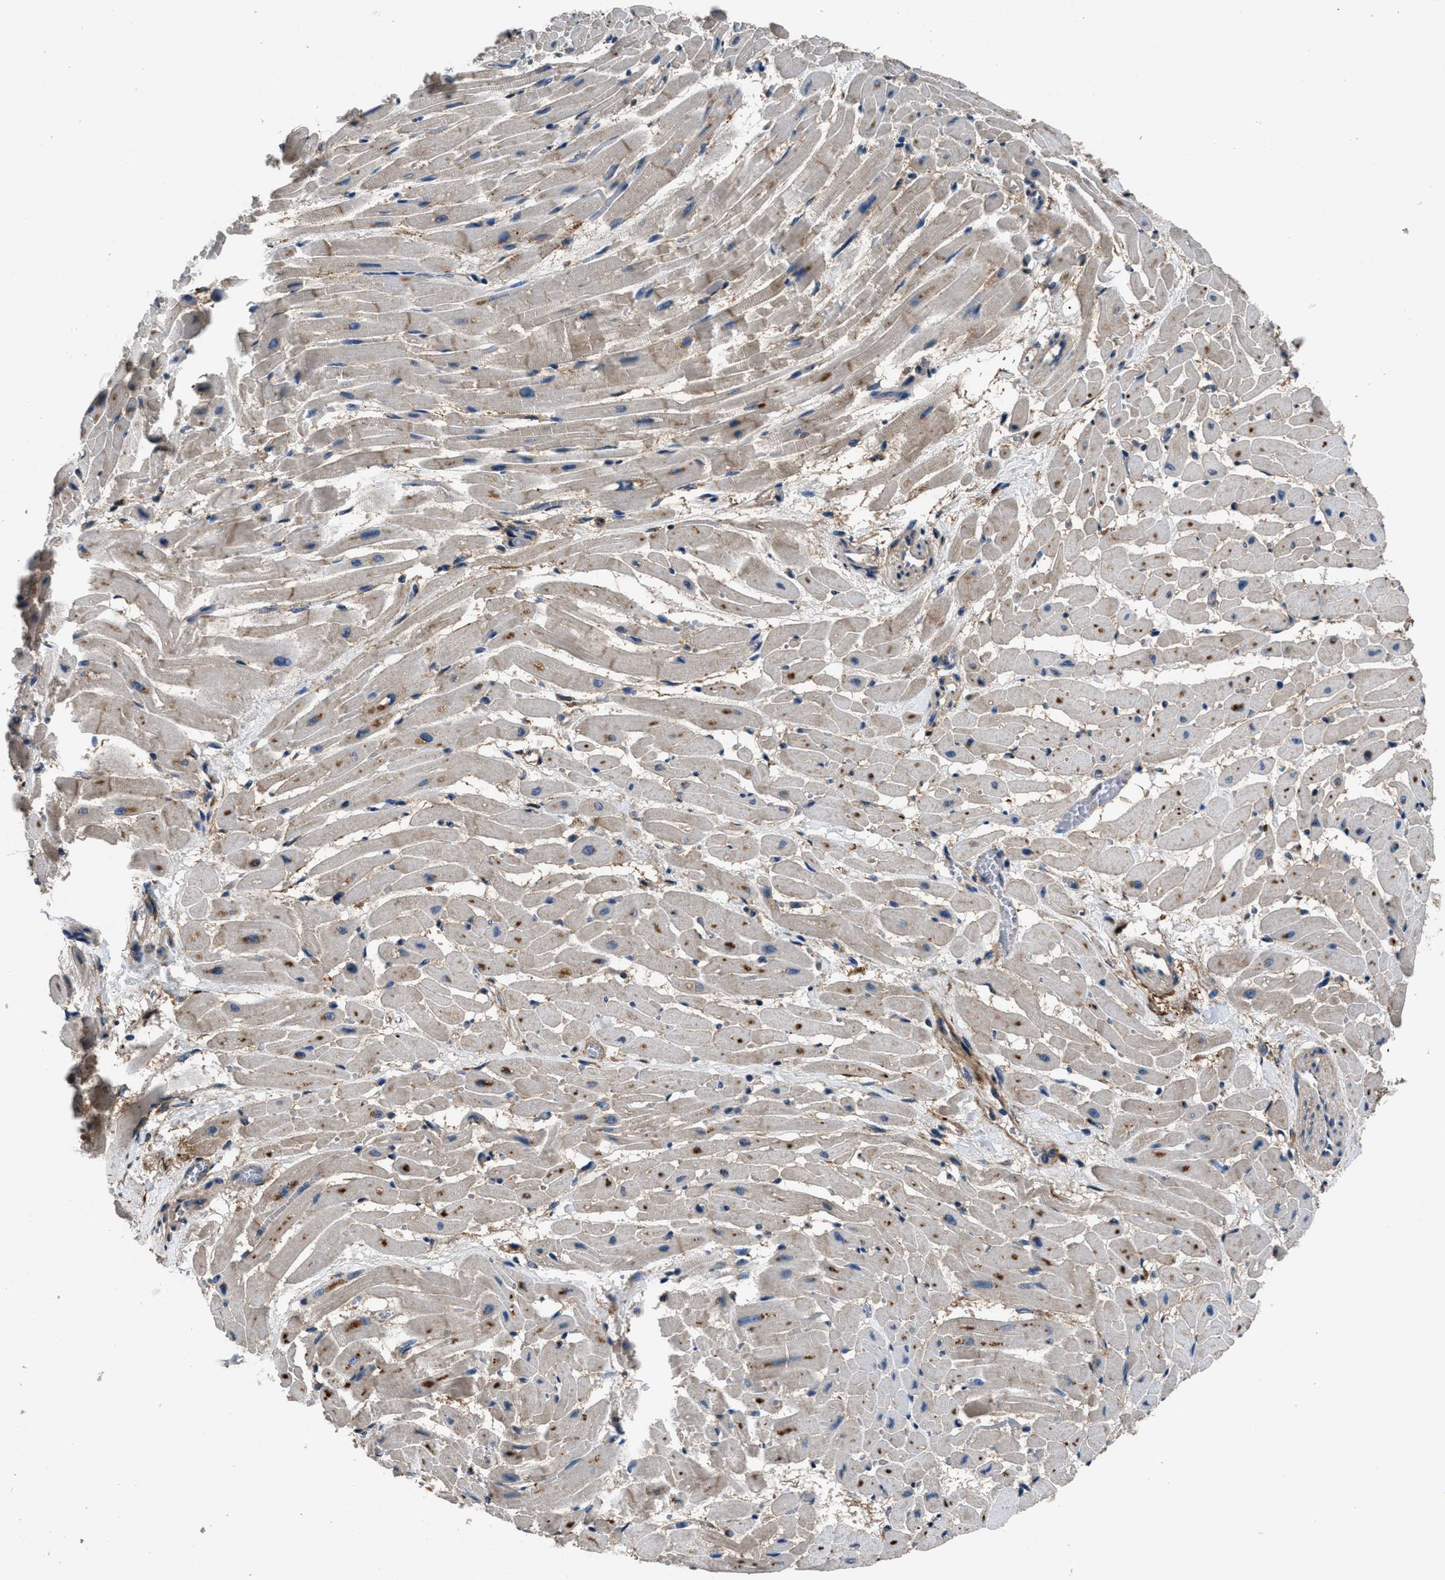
{"staining": {"intensity": "strong", "quantity": "<25%", "location": "cytoplasmic/membranous"}, "tissue": "heart muscle", "cell_type": "Cardiomyocytes", "image_type": "normal", "snomed": [{"axis": "morphology", "description": "Normal tissue, NOS"}, {"axis": "topography", "description": "Heart"}], "caption": "The micrograph displays staining of normal heart muscle, revealing strong cytoplasmic/membranous protein expression (brown color) within cardiomyocytes. The staining is performed using DAB brown chromogen to label protein expression. The nuclei are counter-stained blue using hematoxylin.", "gene": "CD276", "patient": {"sex": "male", "age": 45}}